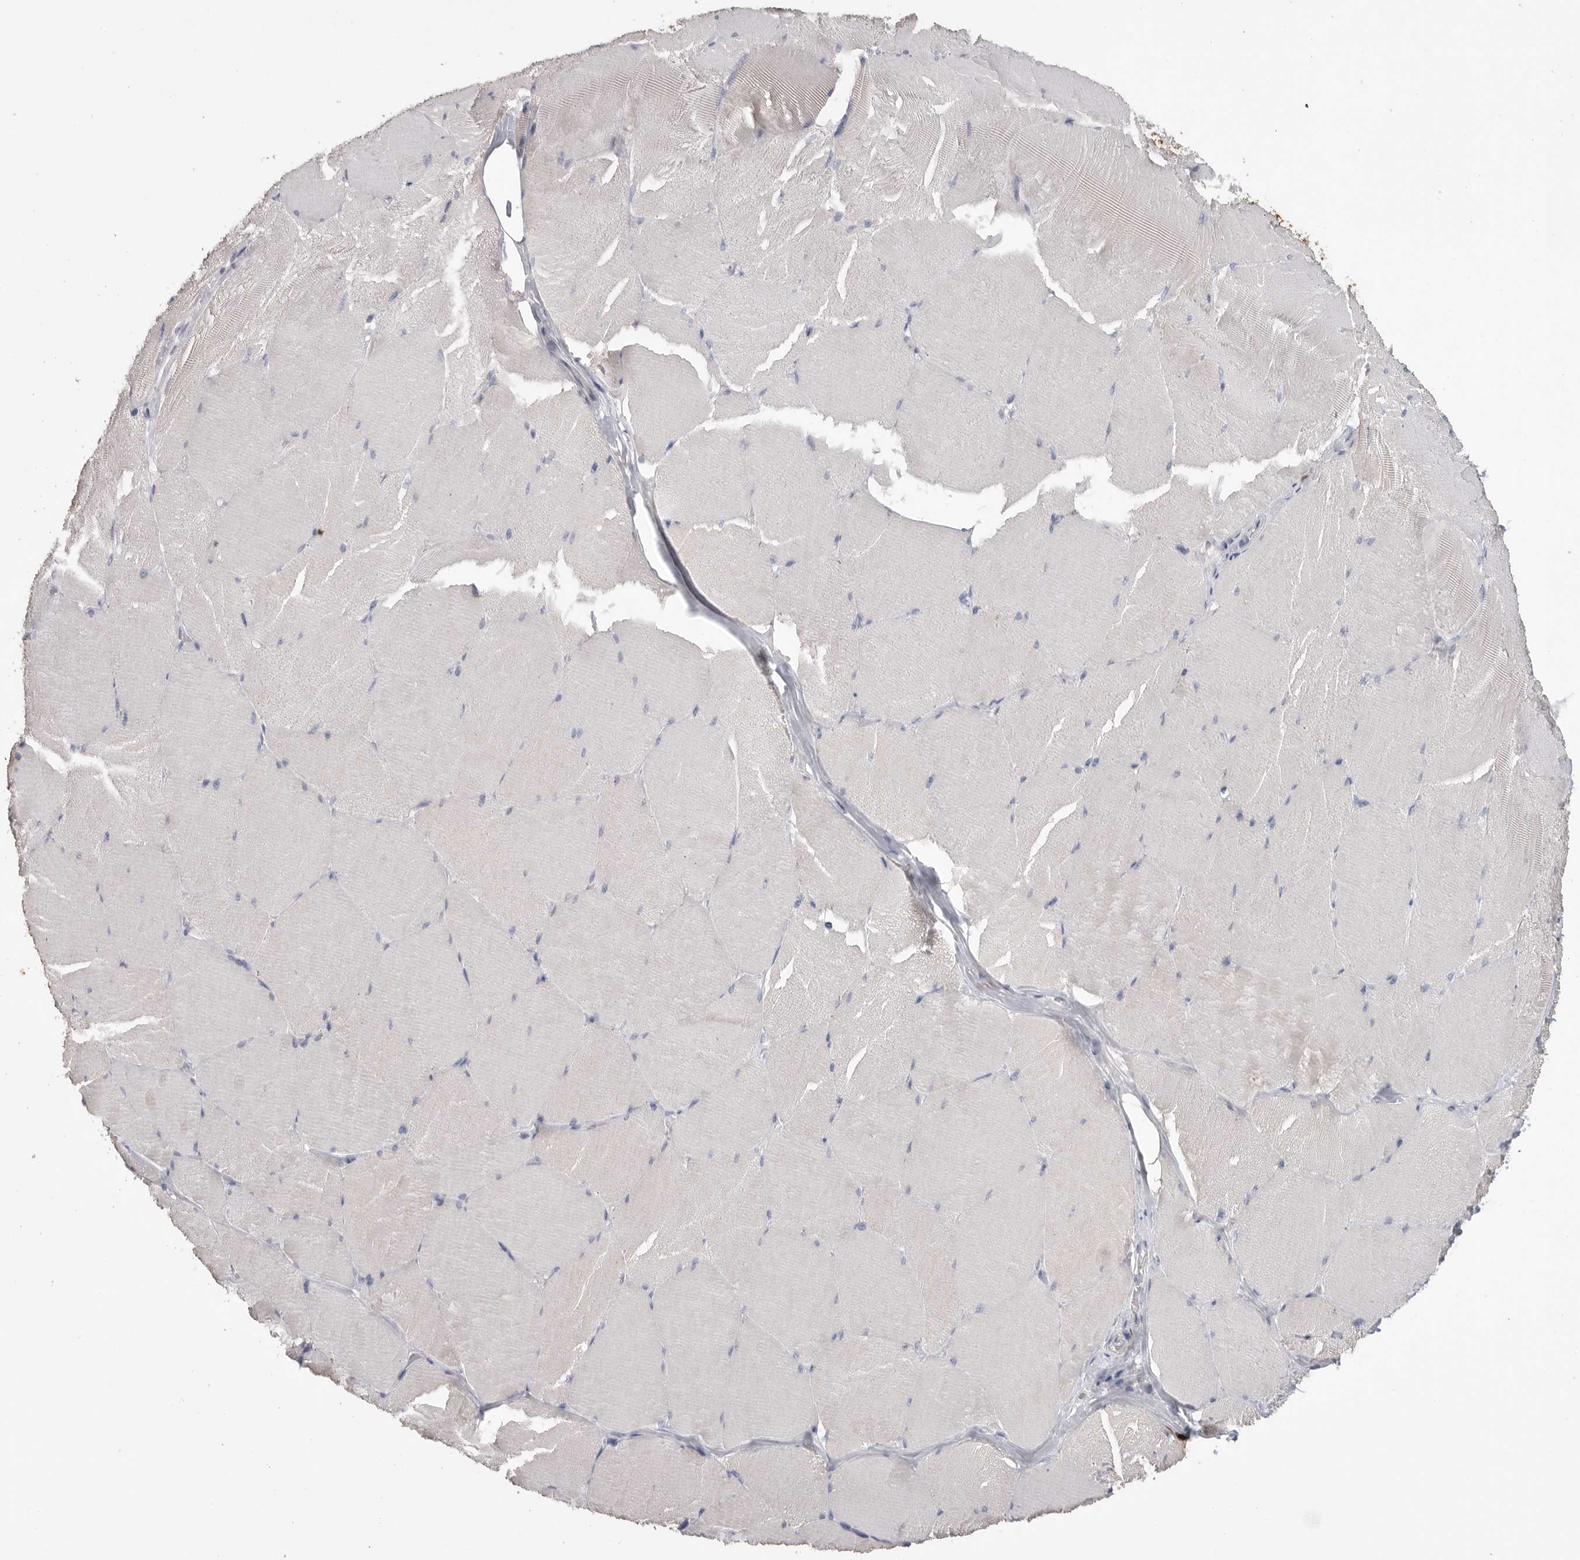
{"staining": {"intensity": "negative", "quantity": "none", "location": "none"}, "tissue": "skeletal muscle", "cell_type": "Myocytes", "image_type": "normal", "snomed": [{"axis": "morphology", "description": "Normal tissue, NOS"}, {"axis": "topography", "description": "Skin"}, {"axis": "topography", "description": "Skeletal muscle"}], "caption": "Immunohistochemistry of normal human skeletal muscle displays no expression in myocytes. (DAB immunohistochemistry (IHC), high magnification).", "gene": "CYB561D1", "patient": {"sex": "male", "age": 83}}